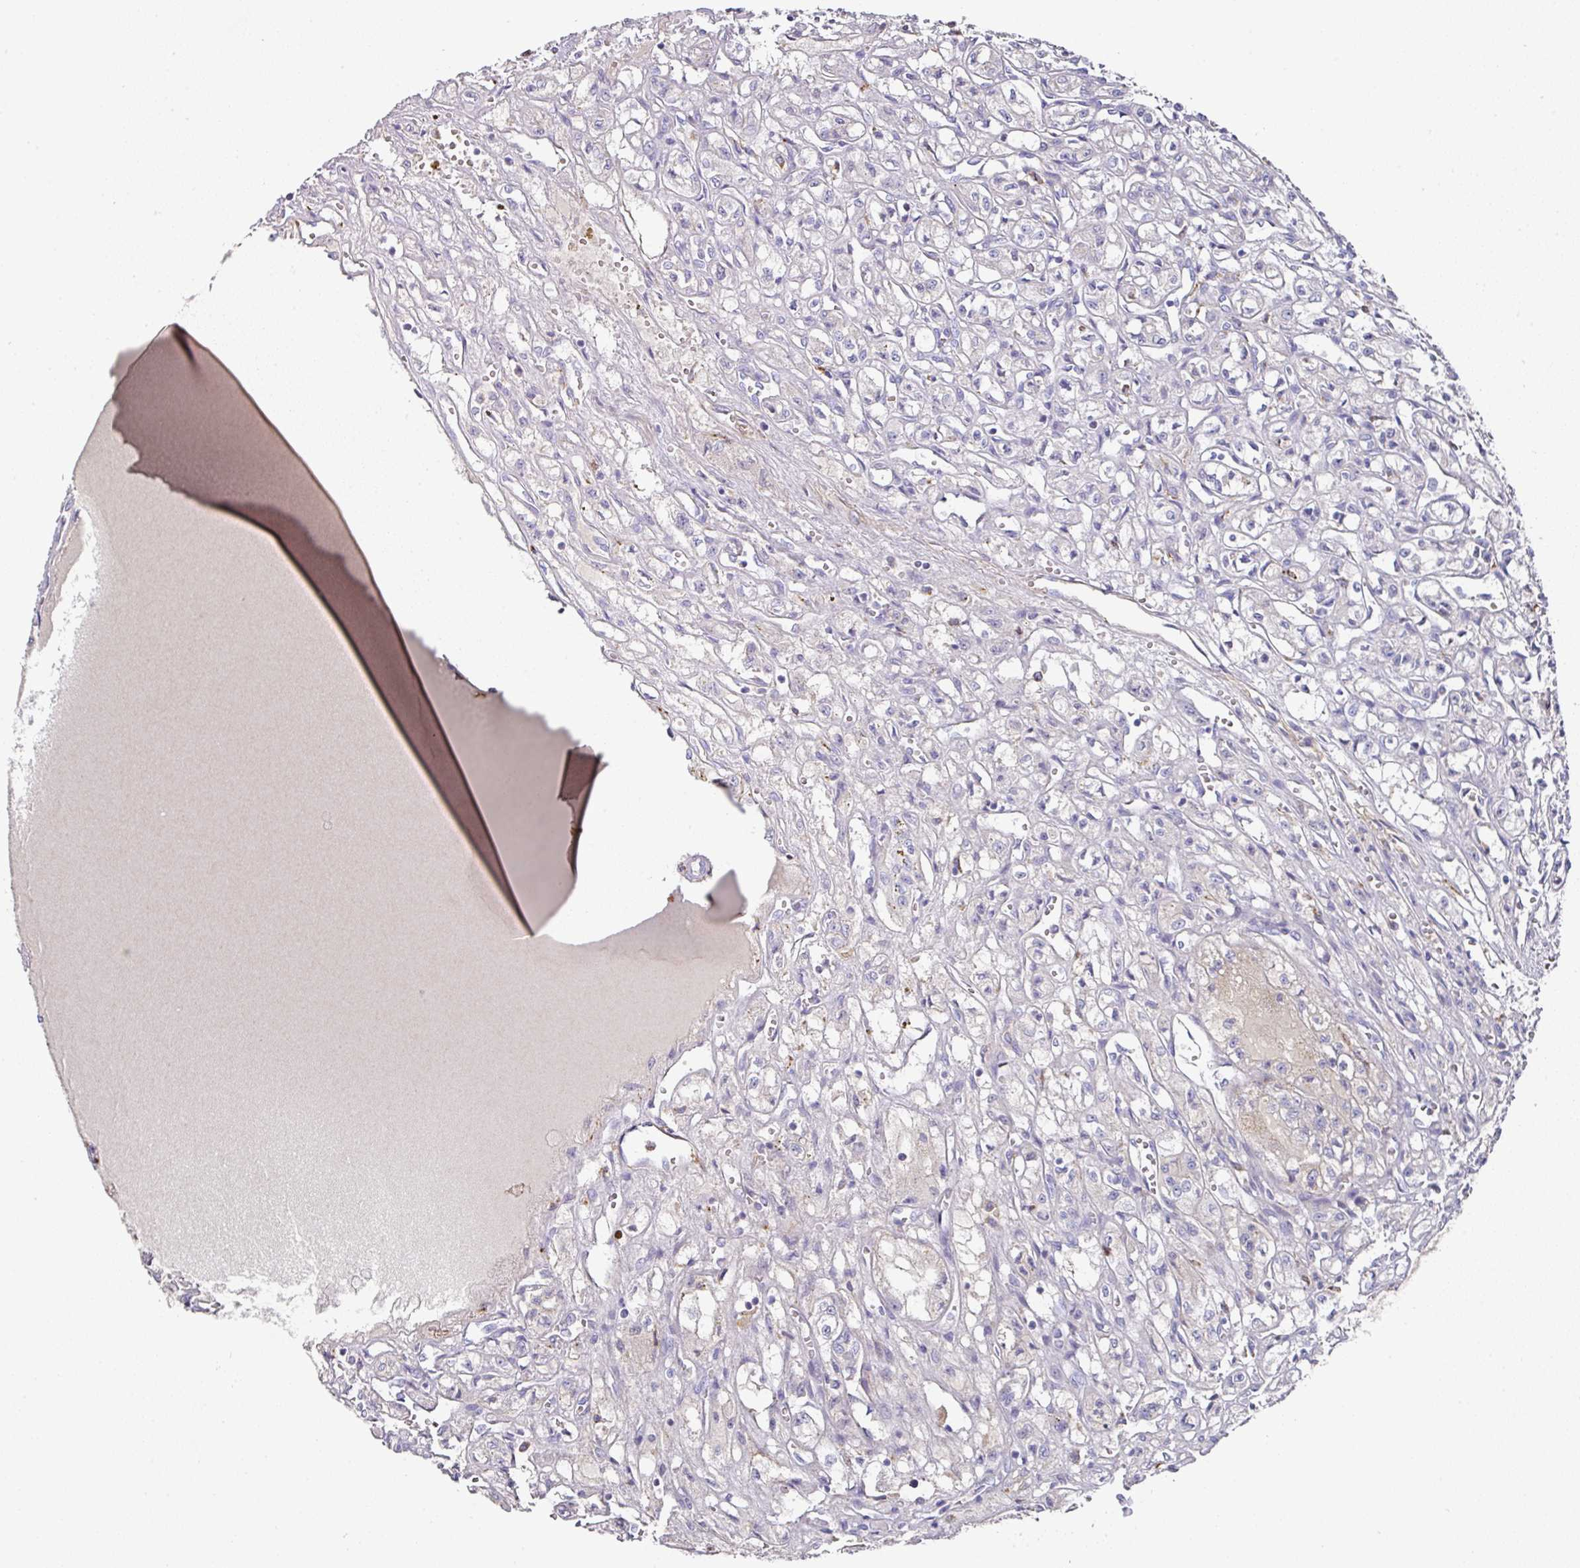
{"staining": {"intensity": "negative", "quantity": "none", "location": "none"}, "tissue": "renal cancer", "cell_type": "Tumor cells", "image_type": "cancer", "snomed": [{"axis": "morphology", "description": "Adenocarcinoma, NOS"}, {"axis": "topography", "description": "Kidney"}], "caption": "There is no significant staining in tumor cells of renal adenocarcinoma.", "gene": "TARM1", "patient": {"sex": "male", "age": 56}}